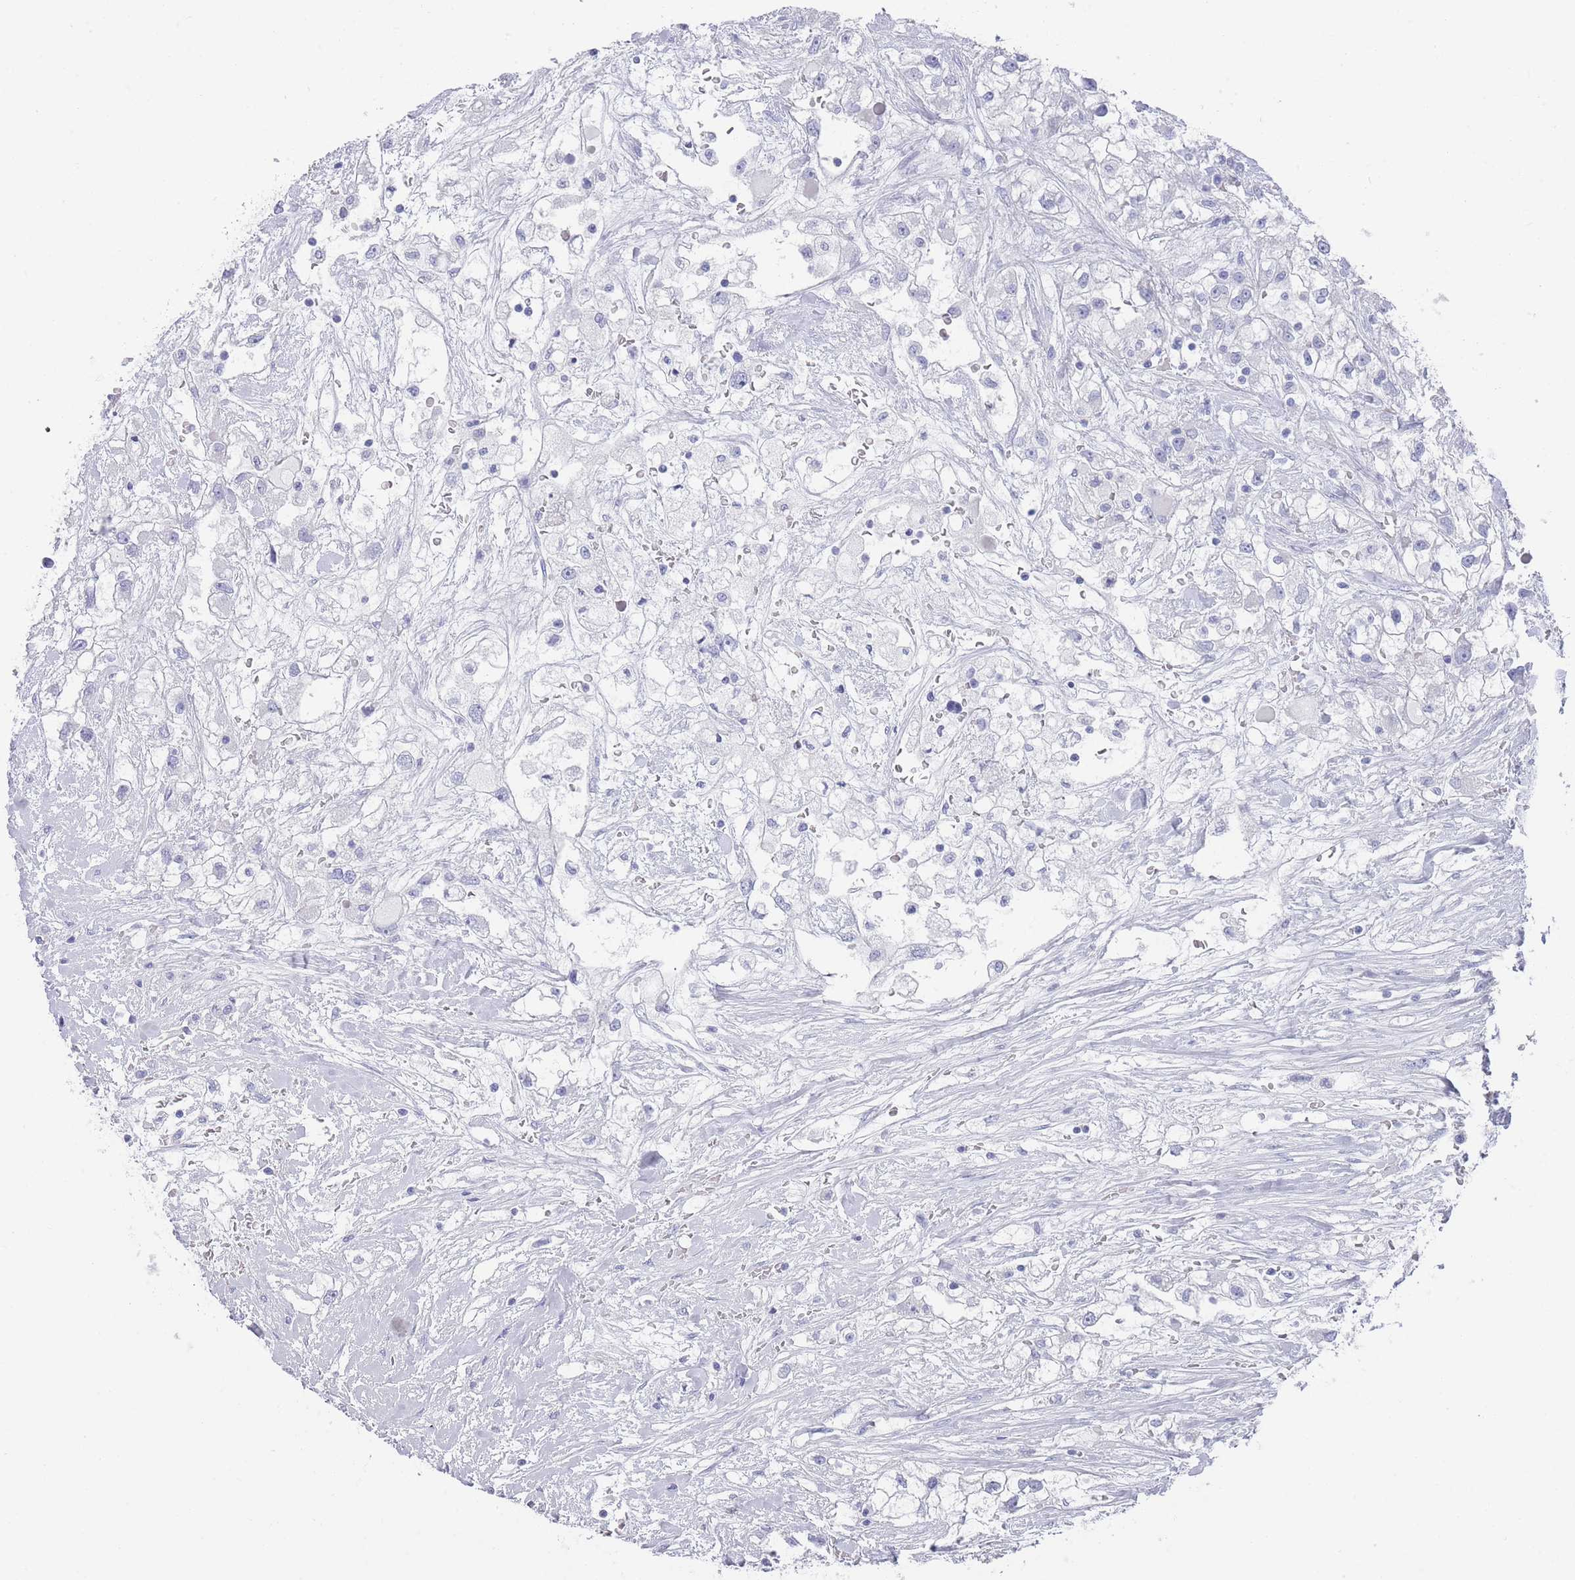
{"staining": {"intensity": "negative", "quantity": "none", "location": "none"}, "tissue": "renal cancer", "cell_type": "Tumor cells", "image_type": "cancer", "snomed": [{"axis": "morphology", "description": "Adenocarcinoma, NOS"}, {"axis": "topography", "description": "Kidney"}], "caption": "The photomicrograph exhibits no significant positivity in tumor cells of renal cancer (adenocarcinoma).", "gene": "RAB2B", "patient": {"sex": "male", "age": 59}}